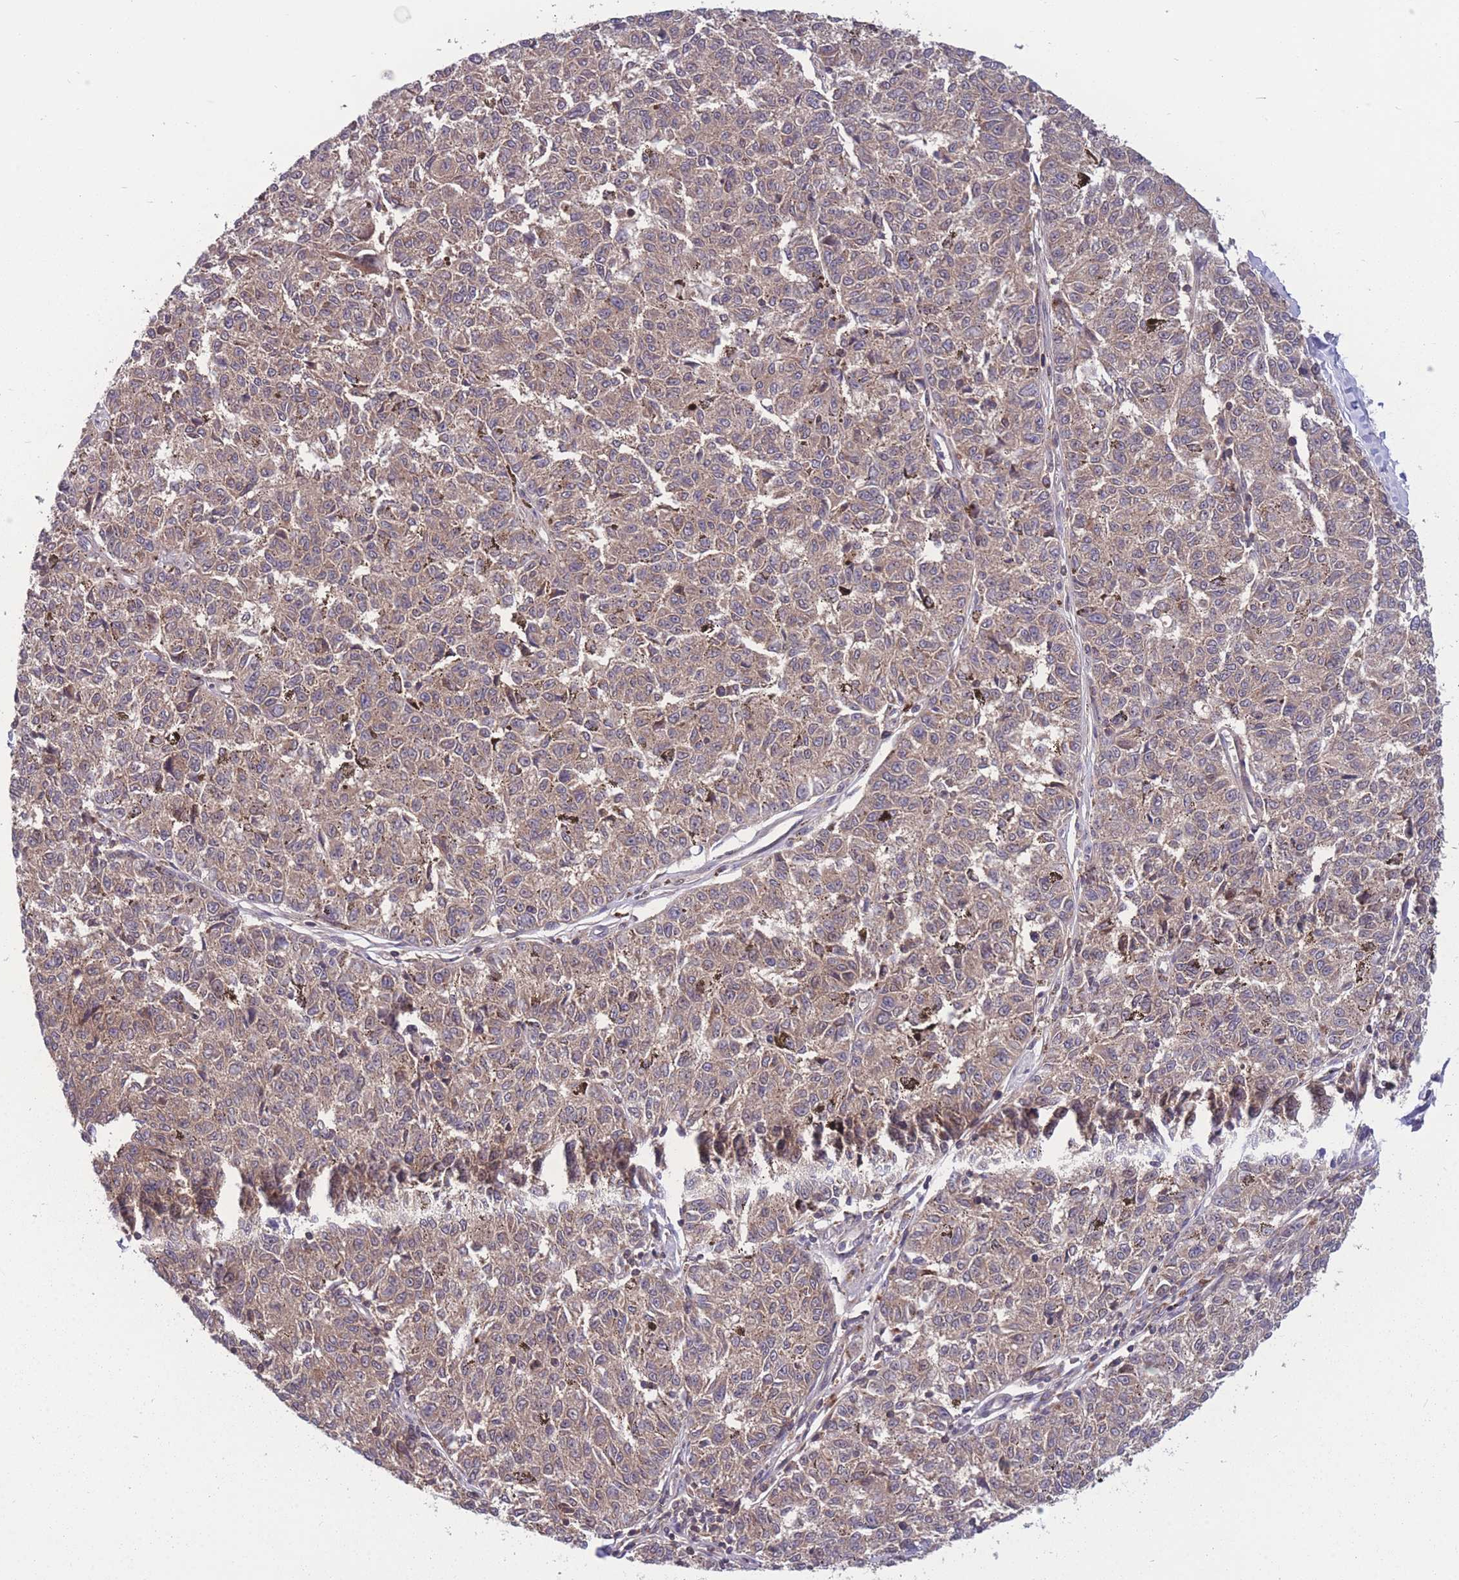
{"staining": {"intensity": "weak", "quantity": ">75%", "location": "cytoplasmic/membranous"}, "tissue": "melanoma", "cell_type": "Tumor cells", "image_type": "cancer", "snomed": [{"axis": "morphology", "description": "Malignant melanoma, NOS"}, {"axis": "topography", "description": "Skin"}], "caption": "High-magnification brightfield microscopy of melanoma stained with DAB (3,3'-diaminobenzidine) (brown) and counterstained with hematoxylin (blue). tumor cells exhibit weak cytoplasmic/membranous expression is present in approximately>75% of cells.", "gene": "UBE2N", "patient": {"sex": "female", "age": 72}}